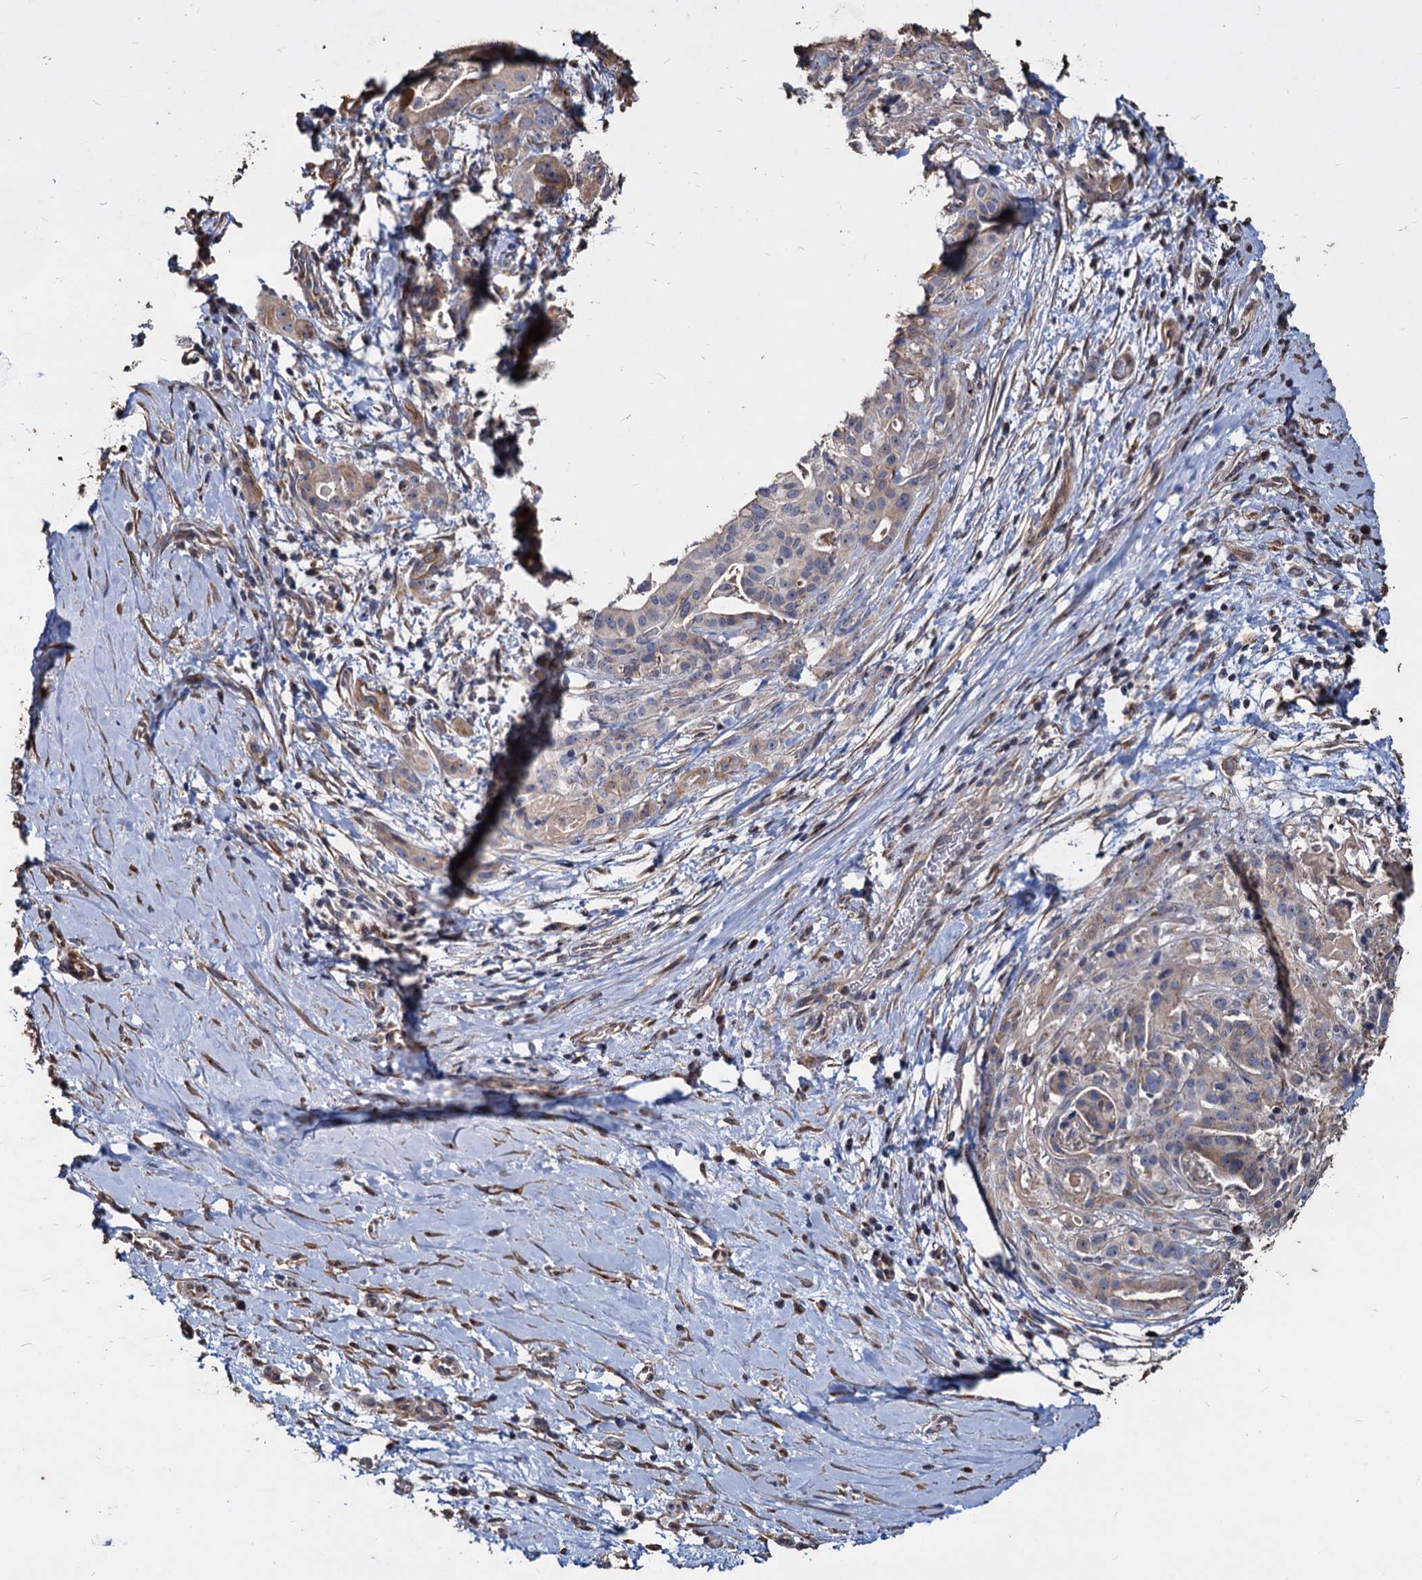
{"staining": {"intensity": "weak", "quantity": "<25%", "location": "cytoplasmic/membranous"}, "tissue": "stomach cancer", "cell_type": "Tumor cells", "image_type": "cancer", "snomed": [{"axis": "morphology", "description": "Adenocarcinoma, NOS"}, {"axis": "topography", "description": "Stomach"}], "caption": "This is a photomicrograph of IHC staining of adenocarcinoma (stomach), which shows no expression in tumor cells. (DAB IHC with hematoxylin counter stain).", "gene": "DEPDC4", "patient": {"sex": "male", "age": 48}}